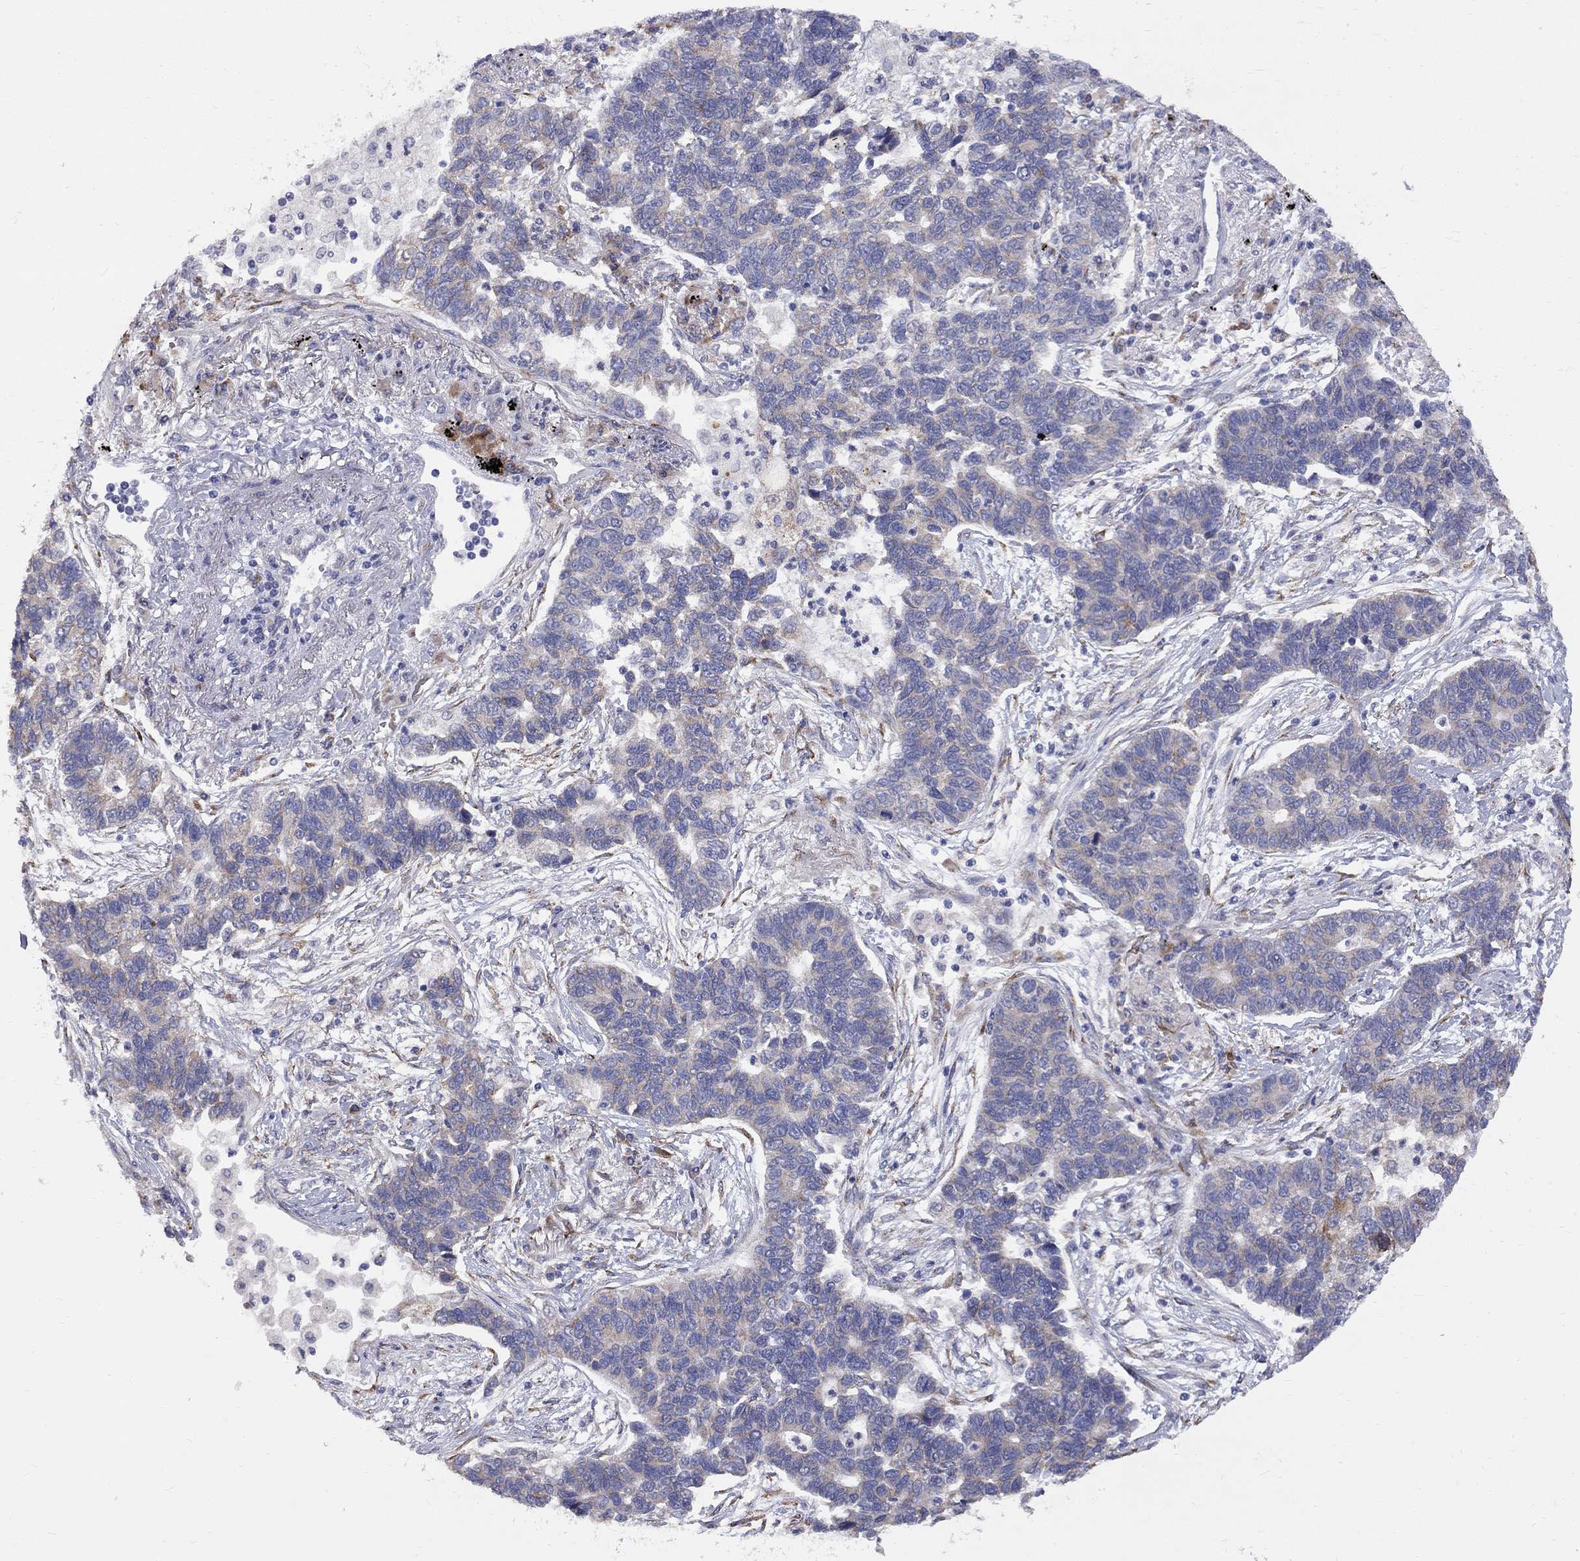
{"staining": {"intensity": "weak", "quantity": "<25%", "location": "cytoplasmic/membranous"}, "tissue": "lung cancer", "cell_type": "Tumor cells", "image_type": "cancer", "snomed": [{"axis": "morphology", "description": "Adenocarcinoma, NOS"}, {"axis": "topography", "description": "Lung"}], "caption": "Immunohistochemistry histopathology image of lung cancer stained for a protein (brown), which shows no positivity in tumor cells.", "gene": "CASTOR1", "patient": {"sex": "female", "age": 57}}